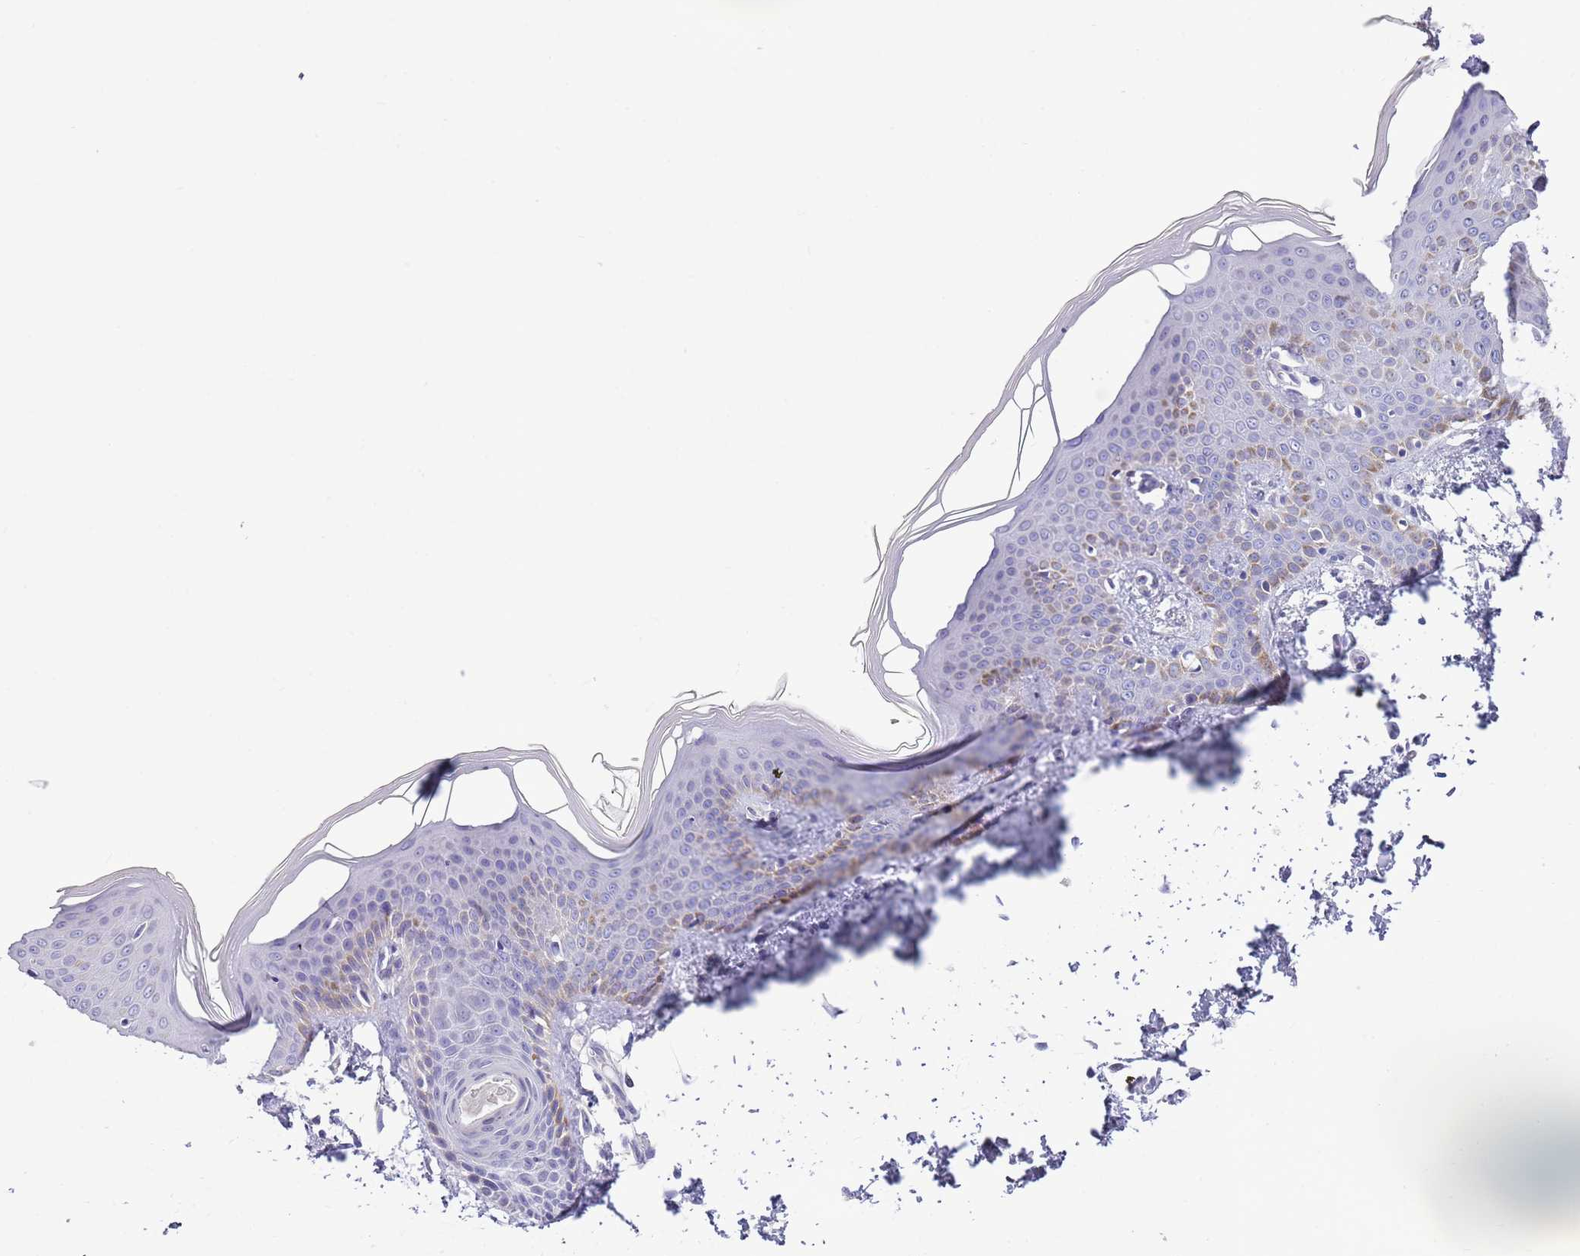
{"staining": {"intensity": "negative", "quantity": "none", "location": "none"}, "tissue": "skin", "cell_type": "Fibroblasts", "image_type": "normal", "snomed": [{"axis": "morphology", "description": "Normal tissue, NOS"}, {"axis": "topography", "description": "Skin"}], "caption": "Immunohistochemistry photomicrograph of benign skin: human skin stained with DAB (3,3'-diaminobenzidine) displays no significant protein positivity in fibroblasts.", "gene": "BRMS1L", "patient": {"sex": "male", "age": 36}}